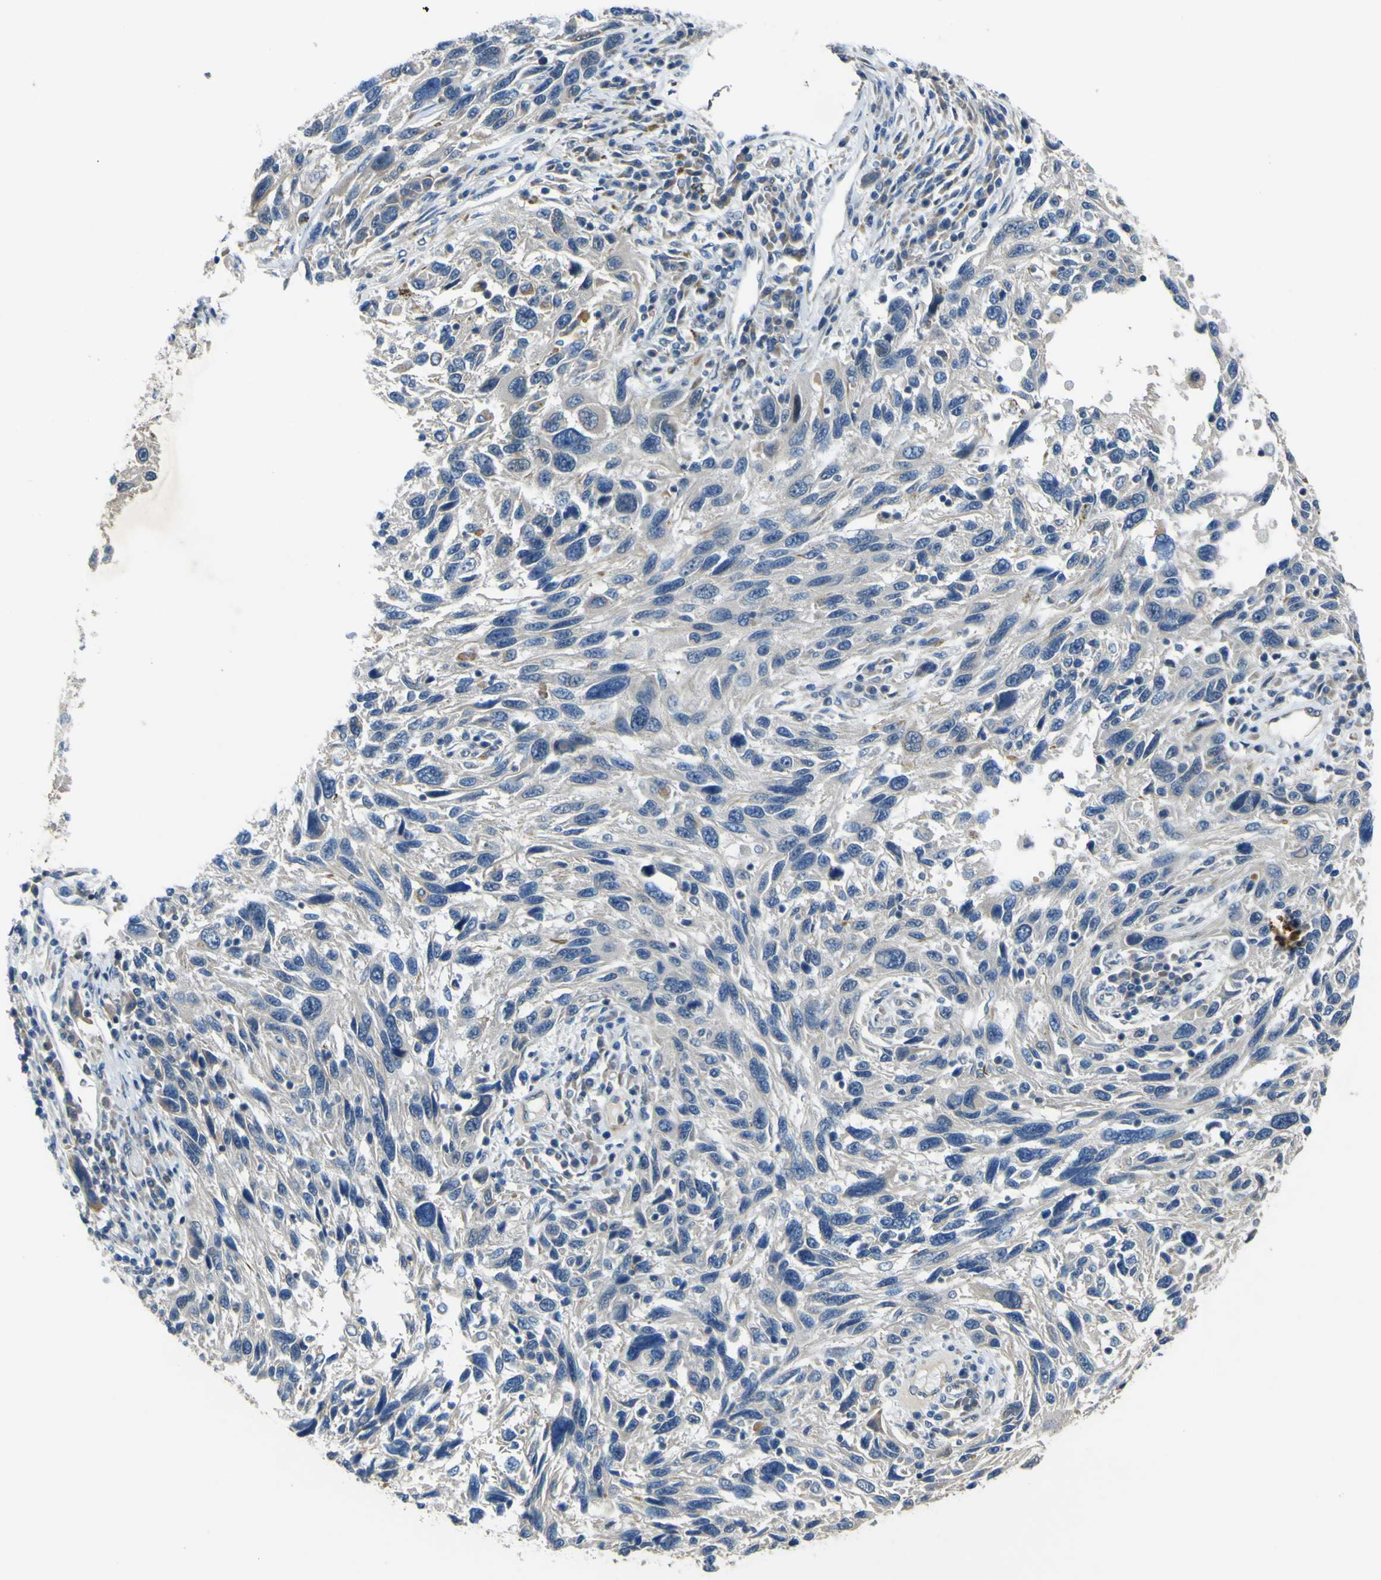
{"staining": {"intensity": "negative", "quantity": "none", "location": "none"}, "tissue": "melanoma", "cell_type": "Tumor cells", "image_type": "cancer", "snomed": [{"axis": "morphology", "description": "Malignant melanoma, NOS"}, {"axis": "topography", "description": "Skin"}], "caption": "A high-resolution histopathology image shows IHC staining of melanoma, which demonstrates no significant positivity in tumor cells.", "gene": "LDLR", "patient": {"sex": "male", "age": 53}}